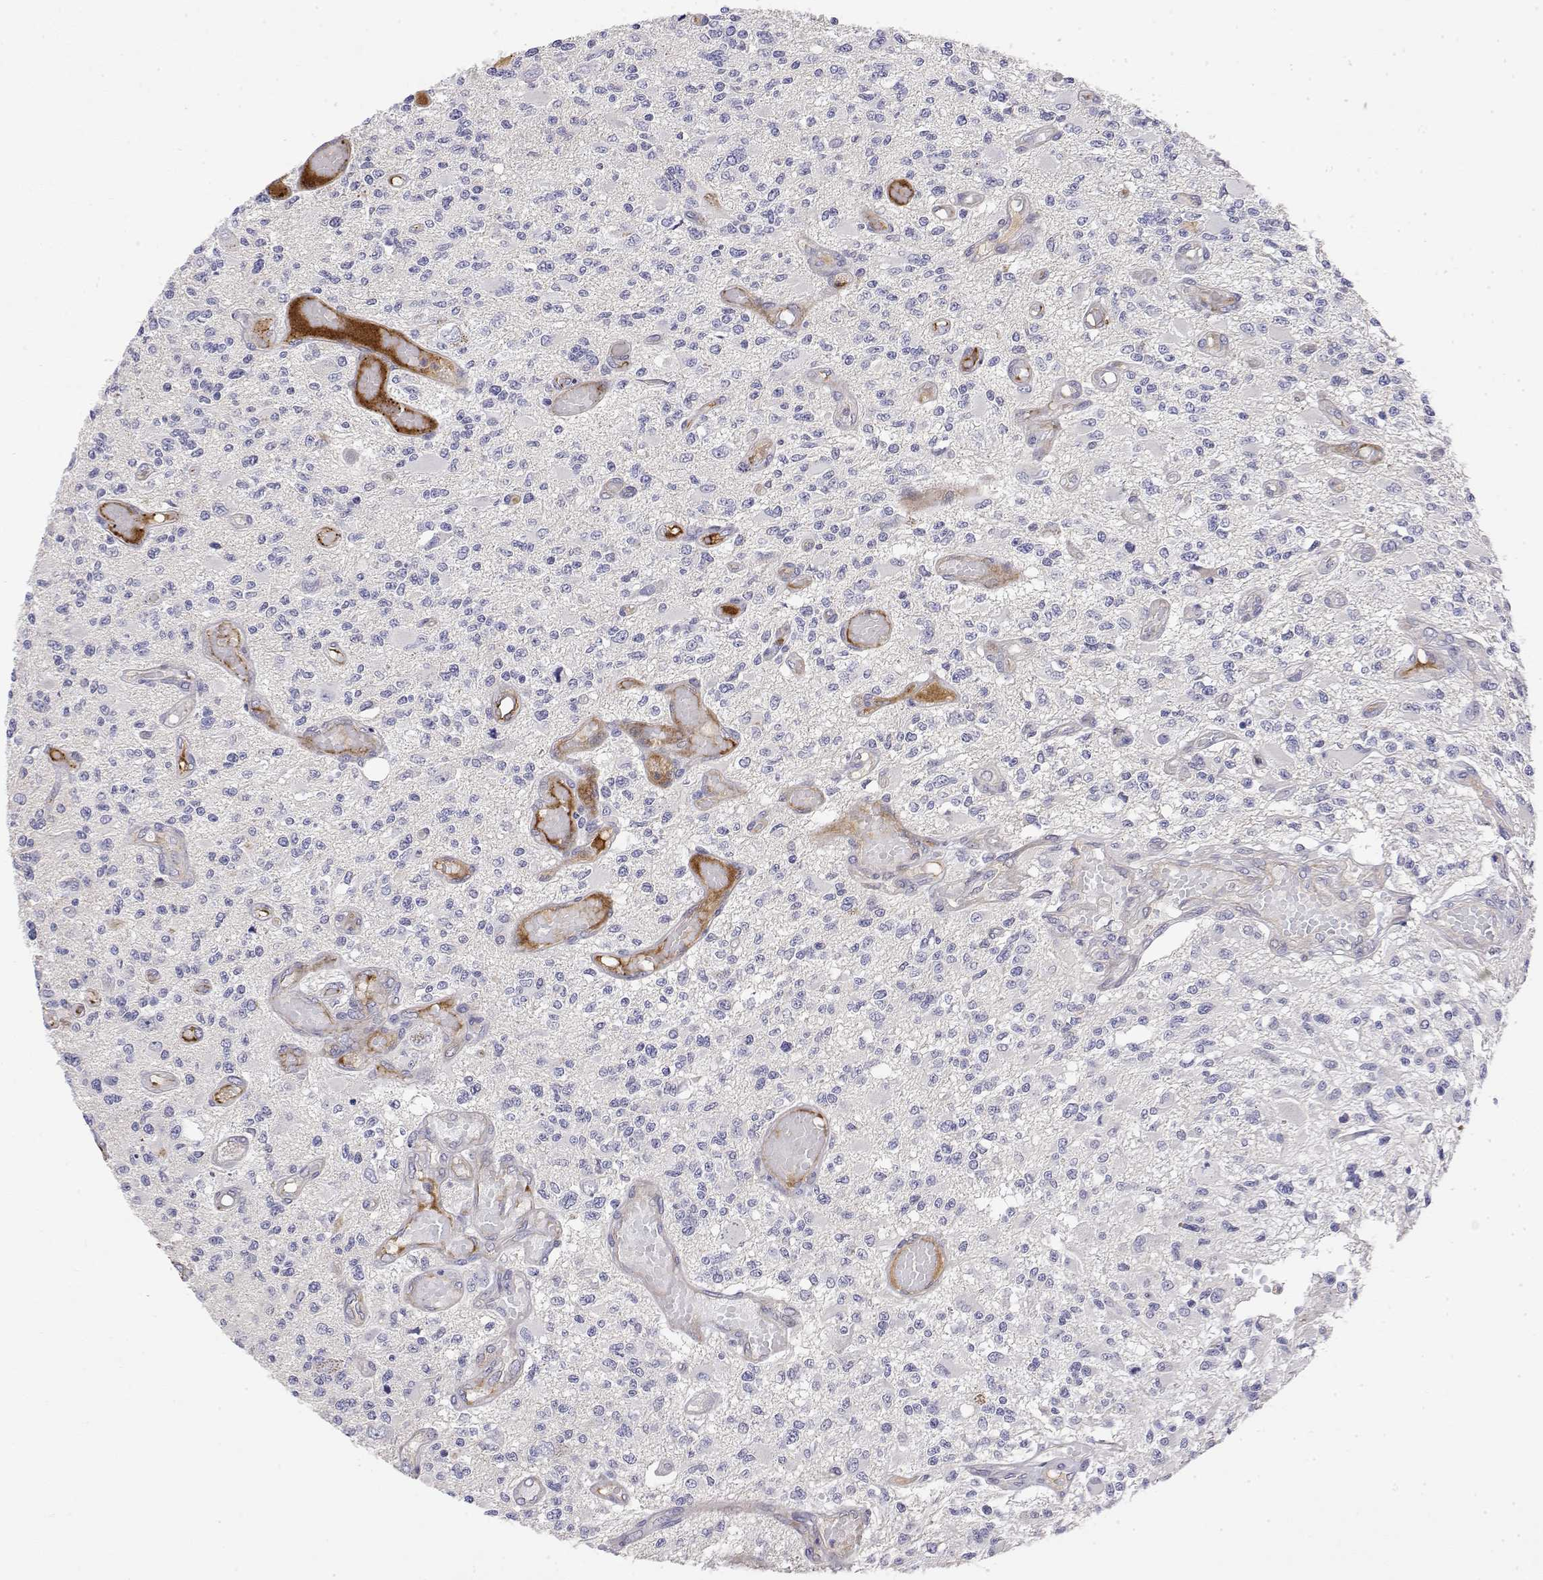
{"staining": {"intensity": "negative", "quantity": "none", "location": "none"}, "tissue": "glioma", "cell_type": "Tumor cells", "image_type": "cancer", "snomed": [{"axis": "morphology", "description": "Glioma, malignant, High grade"}, {"axis": "topography", "description": "Brain"}], "caption": "Tumor cells are negative for protein expression in human high-grade glioma (malignant).", "gene": "GGACT", "patient": {"sex": "female", "age": 63}}